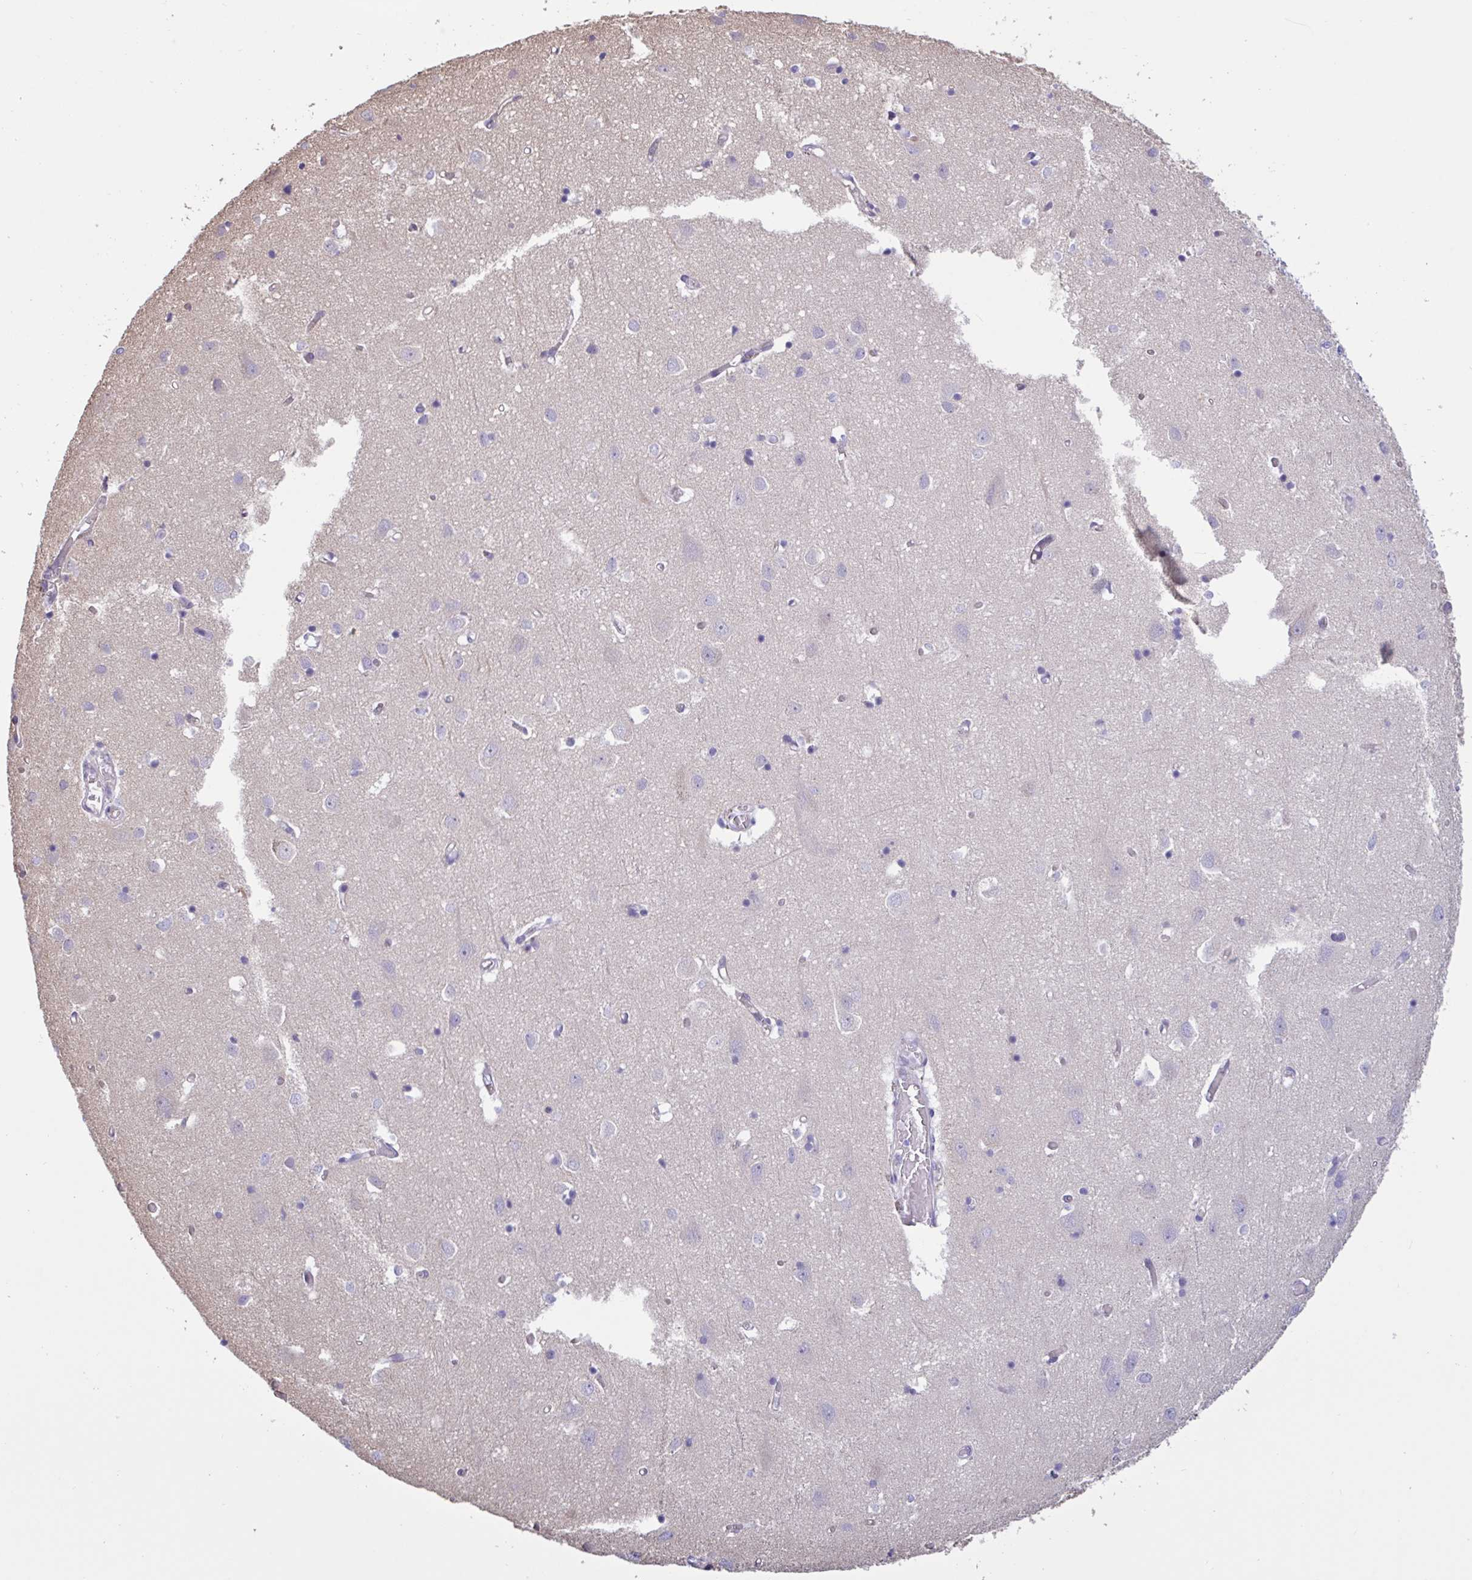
{"staining": {"intensity": "negative", "quantity": "none", "location": "none"}, "tissue": "cerebral cortex", "cell_type": "Endothelial cells", "image_type": "normal", "snomed": [{"axis": "morphology", "description": "Normal tissue, NOS"}, {"axis": "topography", "description": "Cerebral cortex"}], "caption": "Endothelial cells show no significant positivity in unremarkable cerebral cortex. (Immunohistochemistry (ihc), brightfield microscopy, high magnification).", "gene": "RPL22L1", "patient": {"sex": "male", "age": 70}}